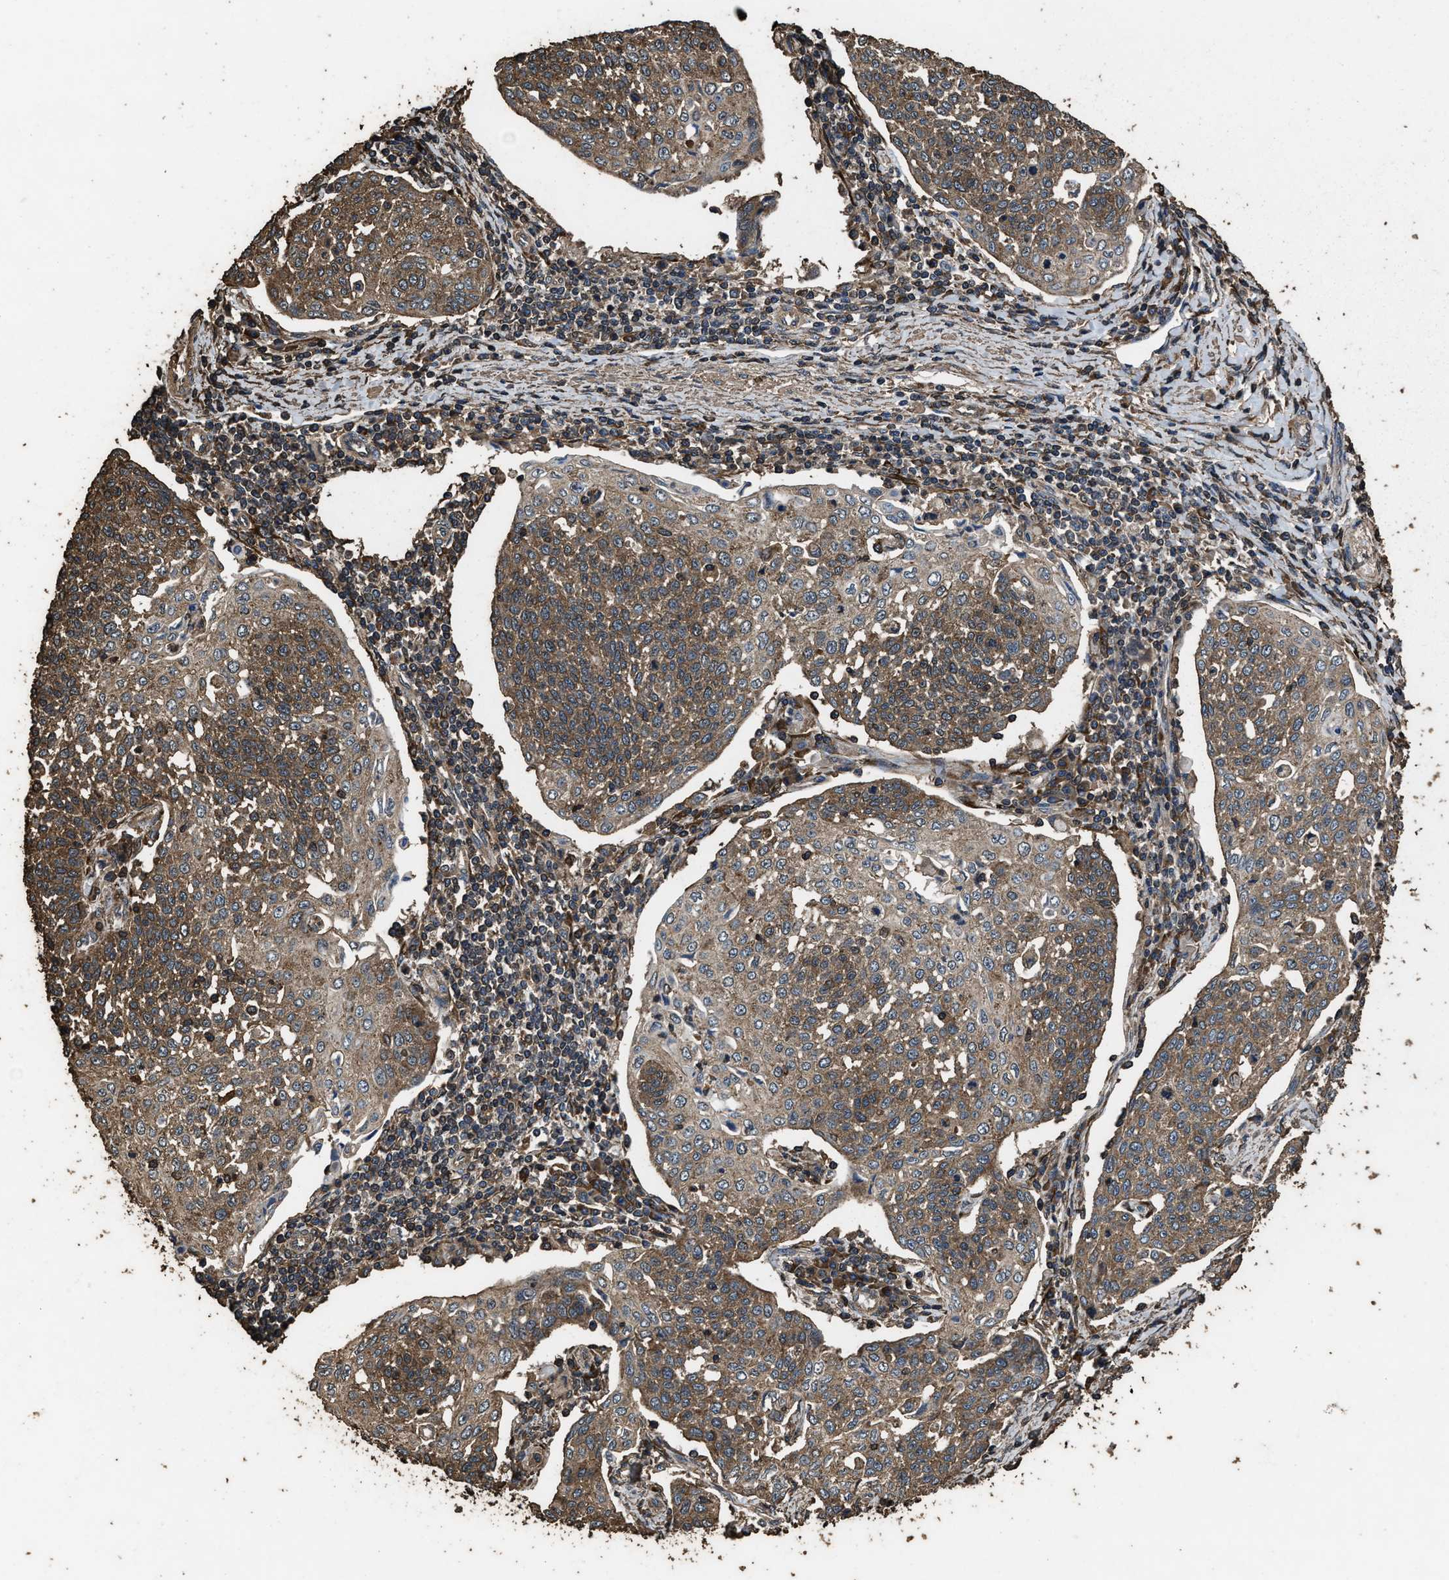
{"staining": {"intensity": "moderate", "quantity": ">75%", "location": "cytoplasmic/membranous"}, "tissue": "cervical cancer", "cell_type": "Tumor cells", "image_type": "cancer", "snomed": [{"axis": "morphology", "description": "Squamous cell carcinoma, NOS"}, {"axis": "topography", "description": "Cervix"}], "caption": "Cervical squamous cell carcinoma was stained to show a protein in brown. There is medium levels of moderate cytoplasmic/membranous expression in about >75% of tumor cells. (IHC, brightfield microscopy, high magnification).", "gene": "ZMYND19", "patient": {"sex": "female", "age": 34}}